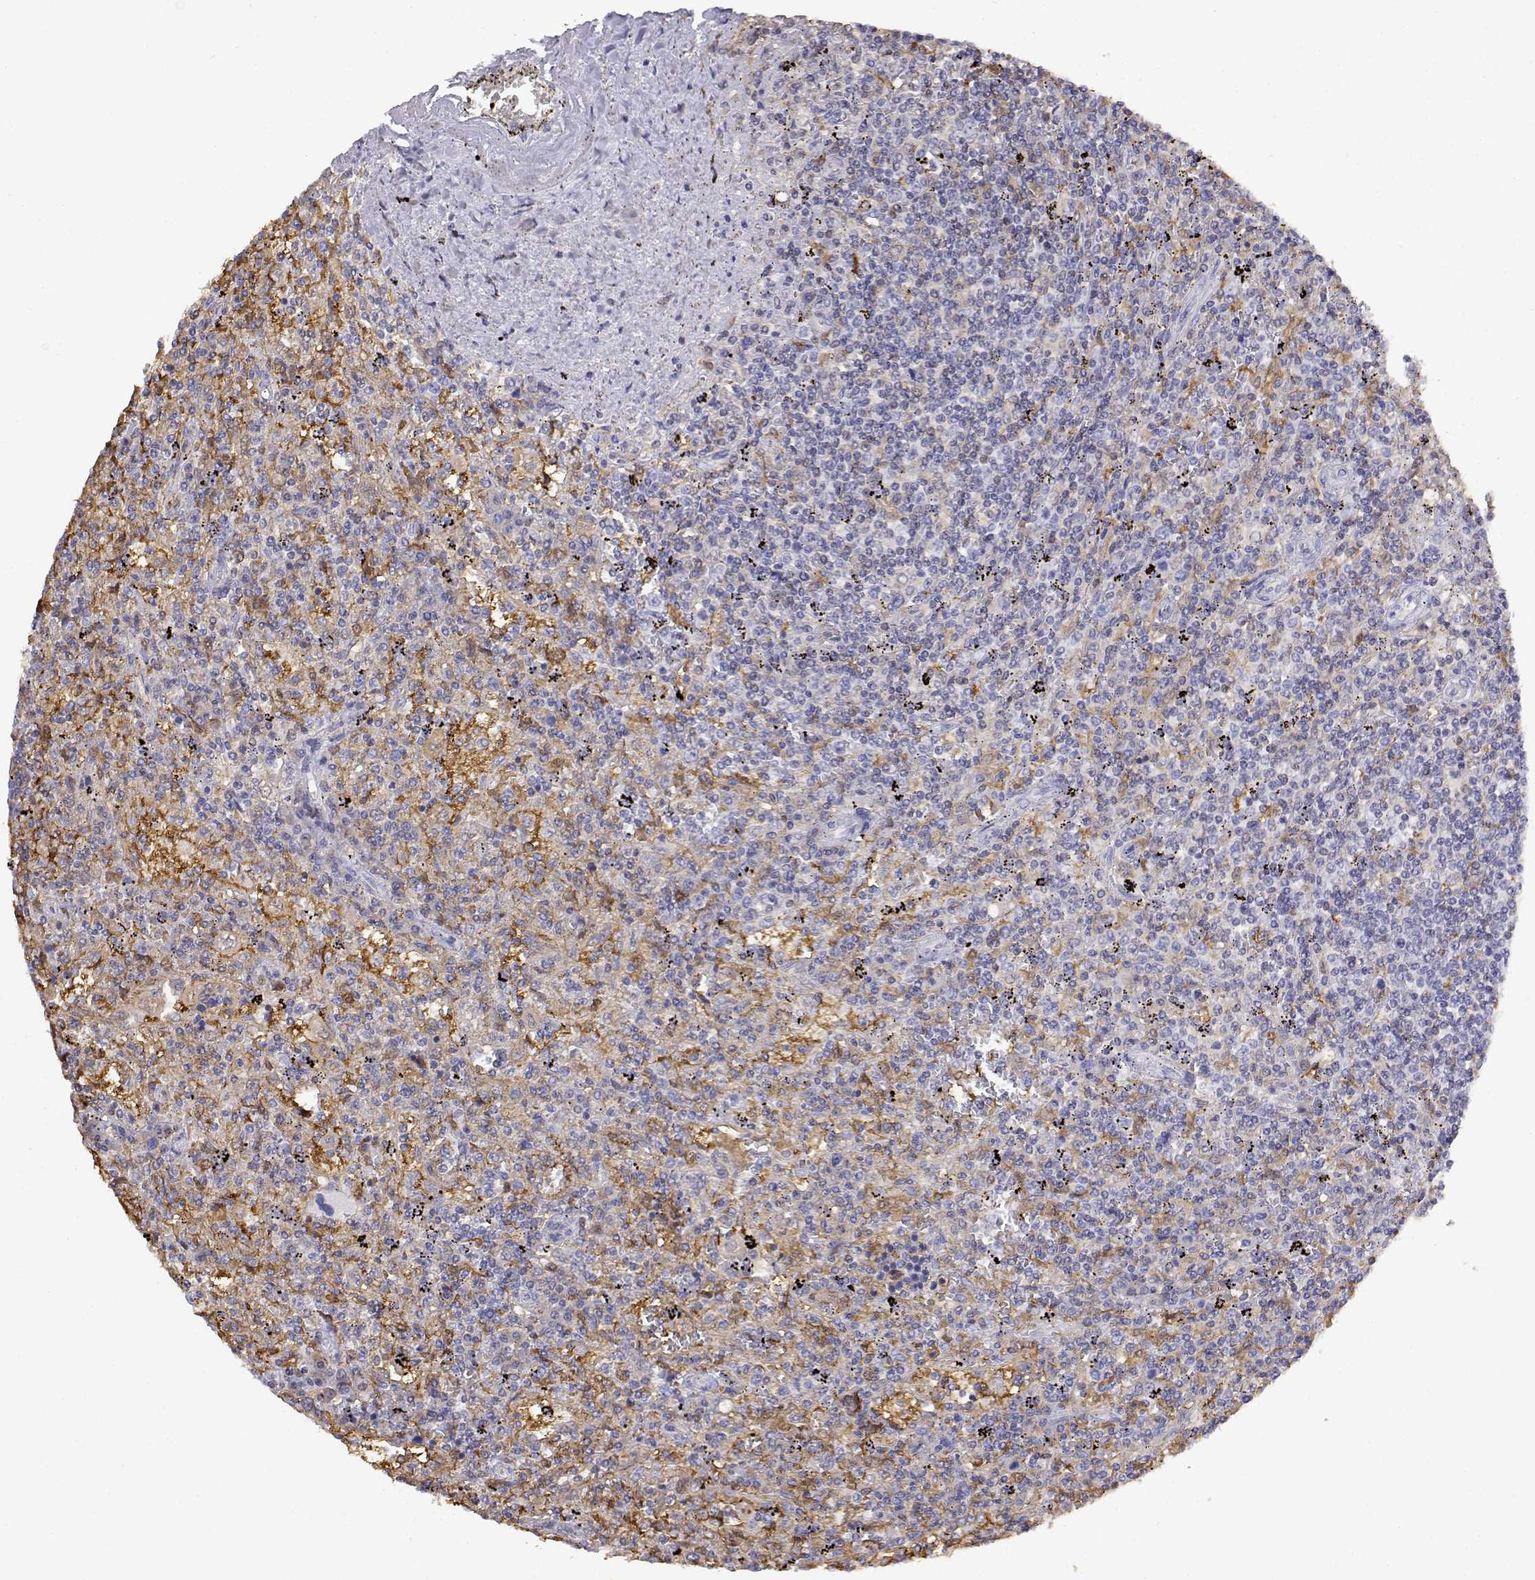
{"staining": {"intensity": "weak", "quantity": ">75%", "location": "cytoplasmic/membranous"}, "tissue": "lymphoma", "cell_type": "Tumor cells", "image_type": "cancer", "snomed": [{"axis": "morphology", "description": "Malignant lymphoma, non-Hodgkin's type, Low grade"}, {"axis": "topography", "description": "Spleen"}], "caption": "DAB (3,3'-diaminobenzidine) immunohistochemical staining of lymphoma displays weak cytoplasmic/membranous protein positivity in about >75% of tumor cells. The staining is performed using DAB (3,3'-diaminobenzidine) brown chromogen to label protein expression. The nuclei are counter-stained blue using hematoxylin.", "gene": "ADA", "patient": {"sex": "male", "age": 62}}